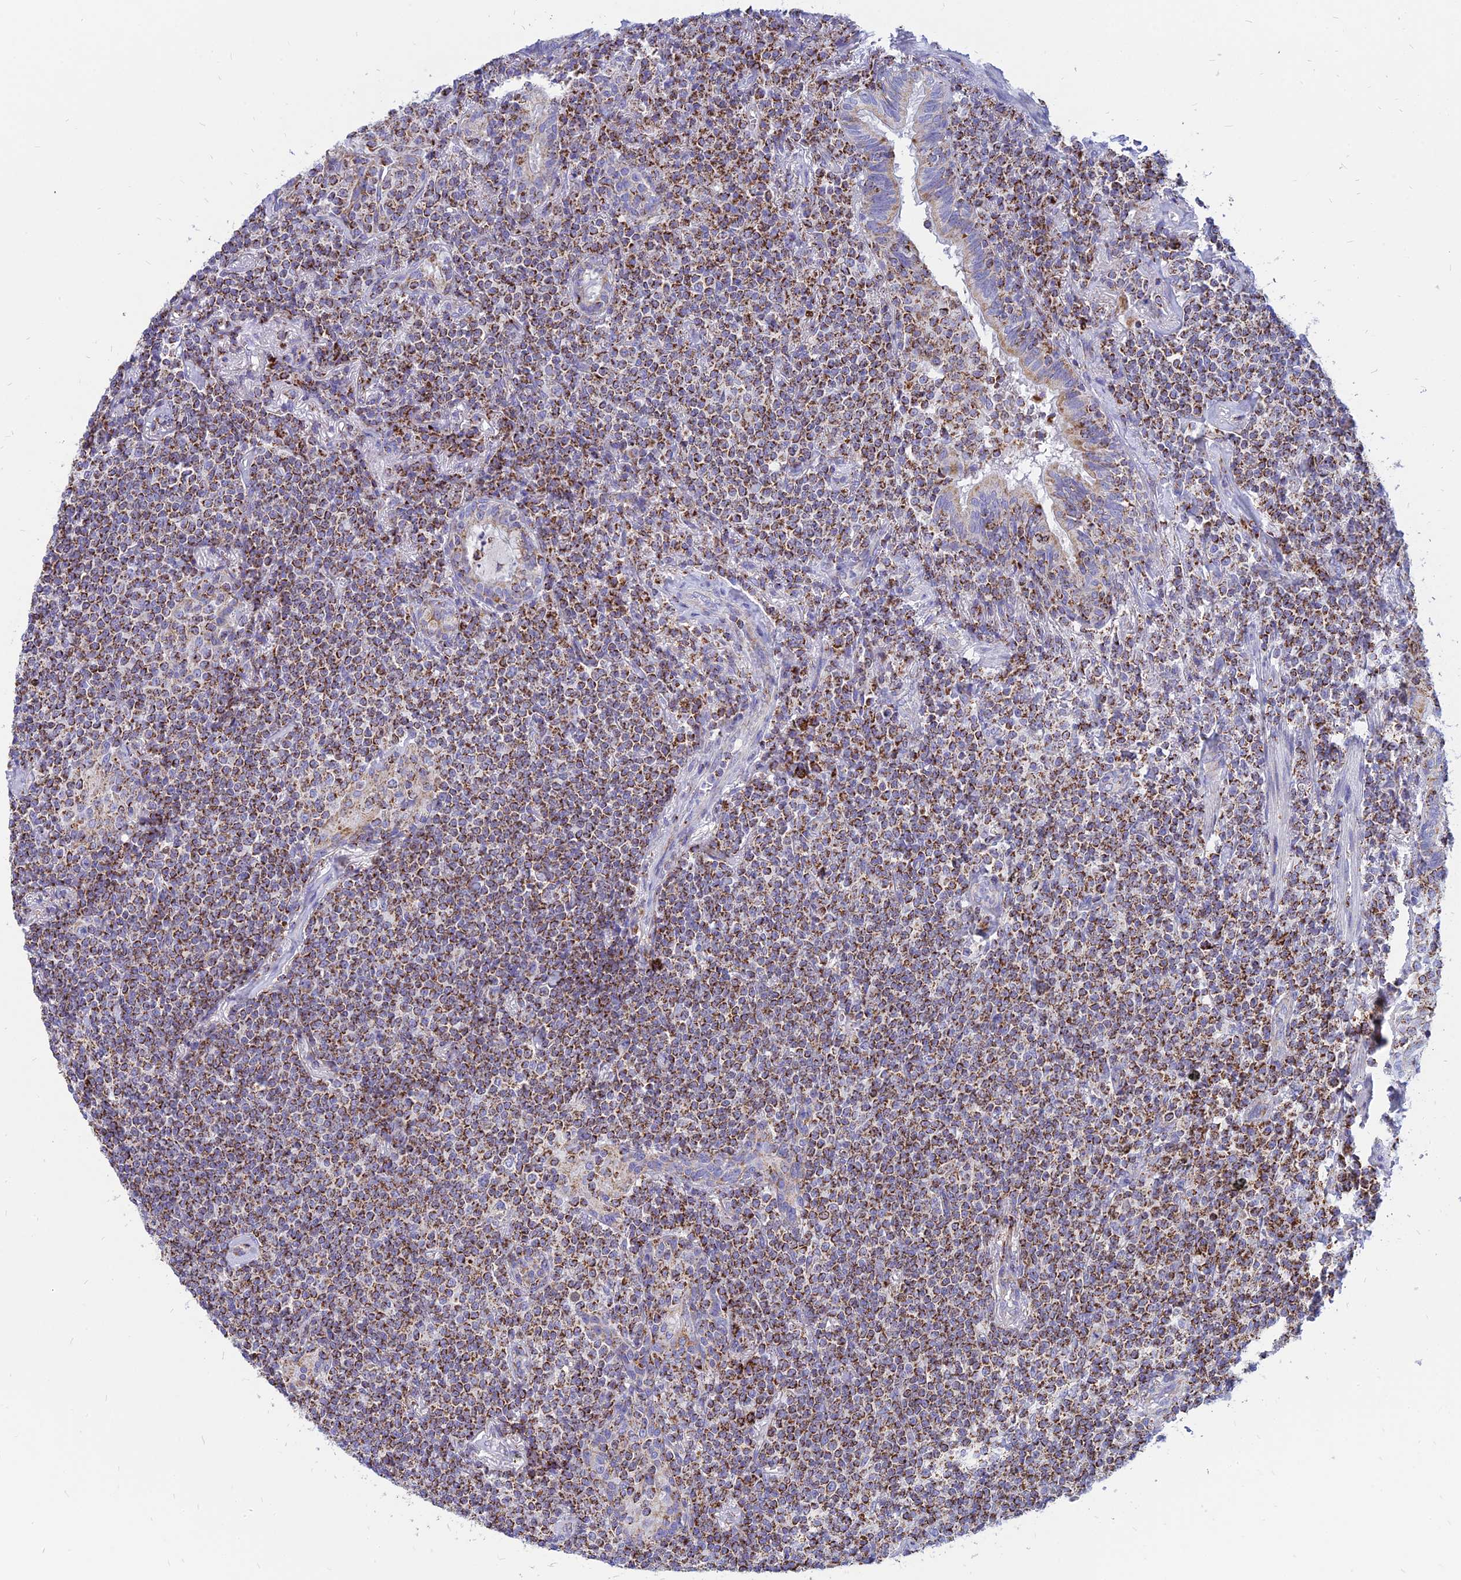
{"staining": {"intensity": "moderate", "quantity": ">75%", "location": "cytoplasmic/membranous"}, "tissue": "lymphoma", "cell_type": "Tumor cells", "image_type": "cancer", "snomed": [{"axis": "morphology", "description": "Malignant lymphoma, non-Hodgkin's type, Low grade"}, {"axis": "topography", "description": "Lung"}], "caption": "Tumor cells show medium levels of moderate cytoplasmic/membranous positivity in about >75% of cells in lymphoma. (brown staining indicates protein expression, while blue staining denotes nuclei).", "gene": "PACC1", "patient": {"sex": "female", "age": 71}}